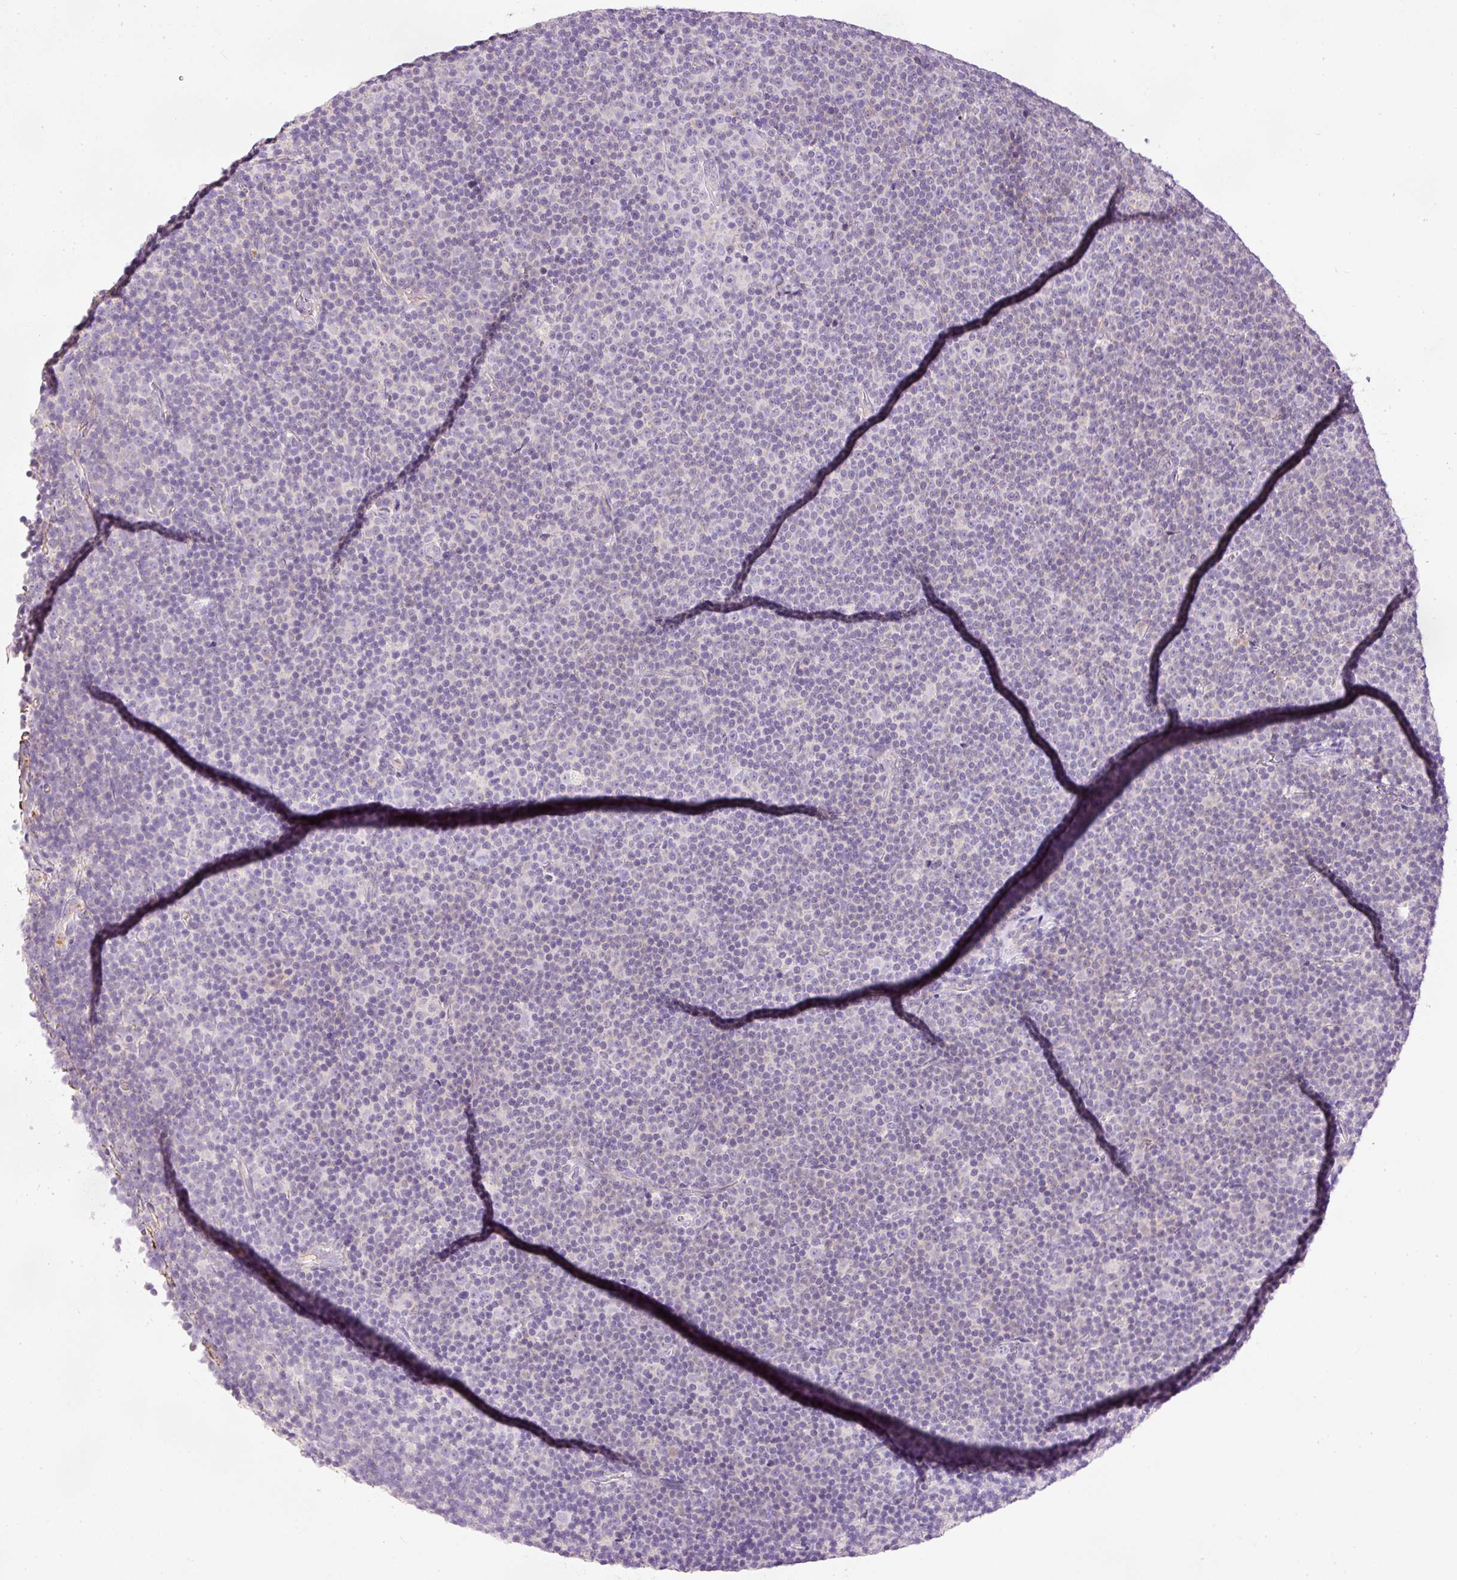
{"staining": {"intensity": "negative", "quantity": "none", "location": "none"}, "tissue": "lymphoma", "cell_type": "Tumor cells", "image_type": "cancer", "snomed": [{"axis": "morphology", "description": "Malignant lymphoma, non-Hodgkin's type, Low grade"}, {"axis": "topography", "description": "Lymph node"}], "caption": "The immunohistochemistry histopathology image has no significant expression in tumor cells of lymphoma tissue. Nuclei are stained in blue.", "gene": "KPNA5", "patient": {"sex": "female", "age": 67}}